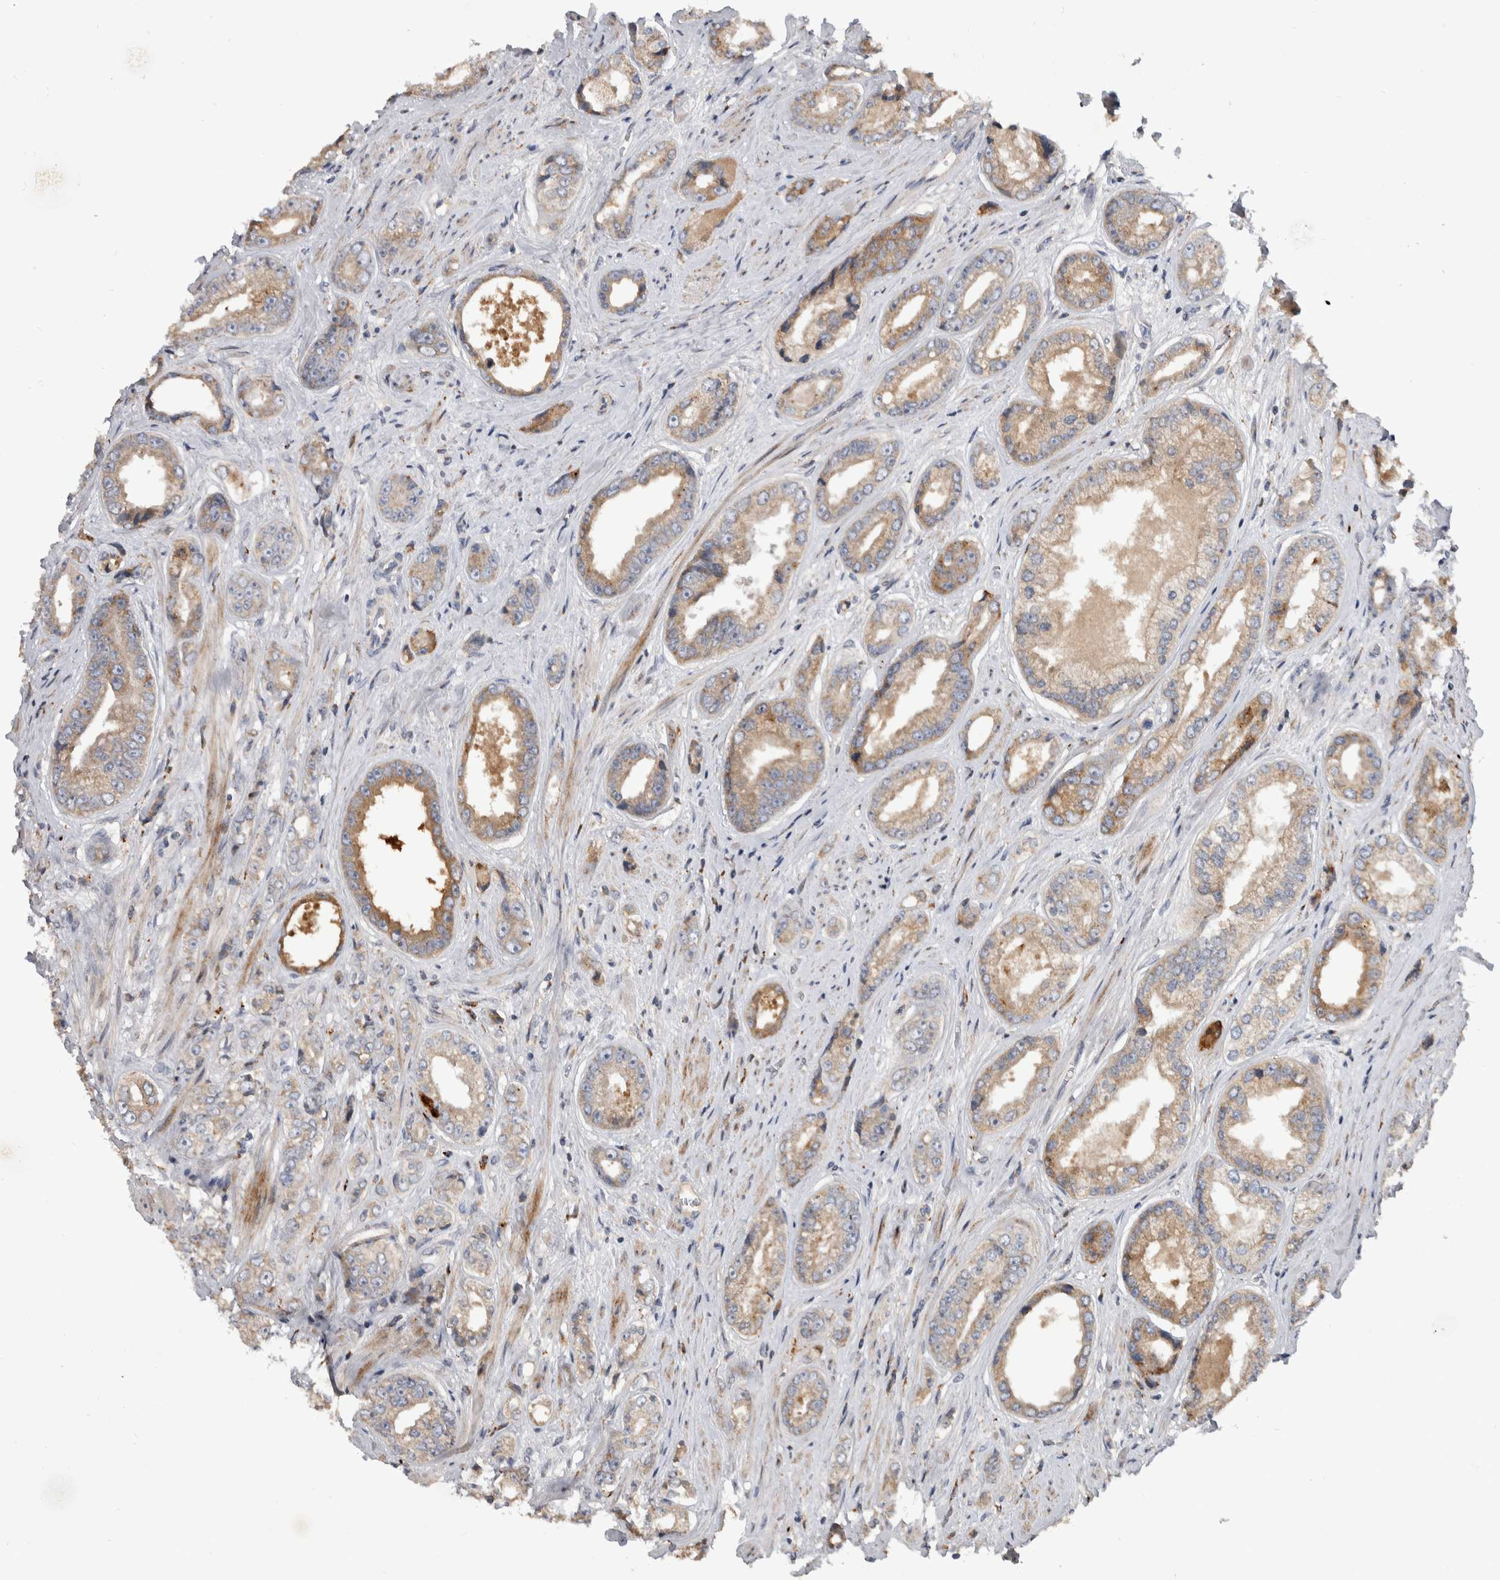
{"staining": {"intensity": "weak", "quantity": "25%-75%", "location": "cytoplasmic/membranous"}, "tissue": "prostate cancer", "cell_type": "Tumor cells", "image_type": "cancer", "snomed": [{"axis": "morphology", "description": "Adenocarcinoma, High grade"}, {"axis": "topography", "description": "Prostate"}], "caption": "Adenocarcinoma (high-grade) (prostate) stained with DAB (3,3'-diaminobenzidine) immunohistochemistry (IHC) displays low levels of weak cytoplasmic/membranous positivity in approximately 25%-75% of tumor cells.", "gene": "FAM83G", "patient": {"sex": "male", "age": 61}}